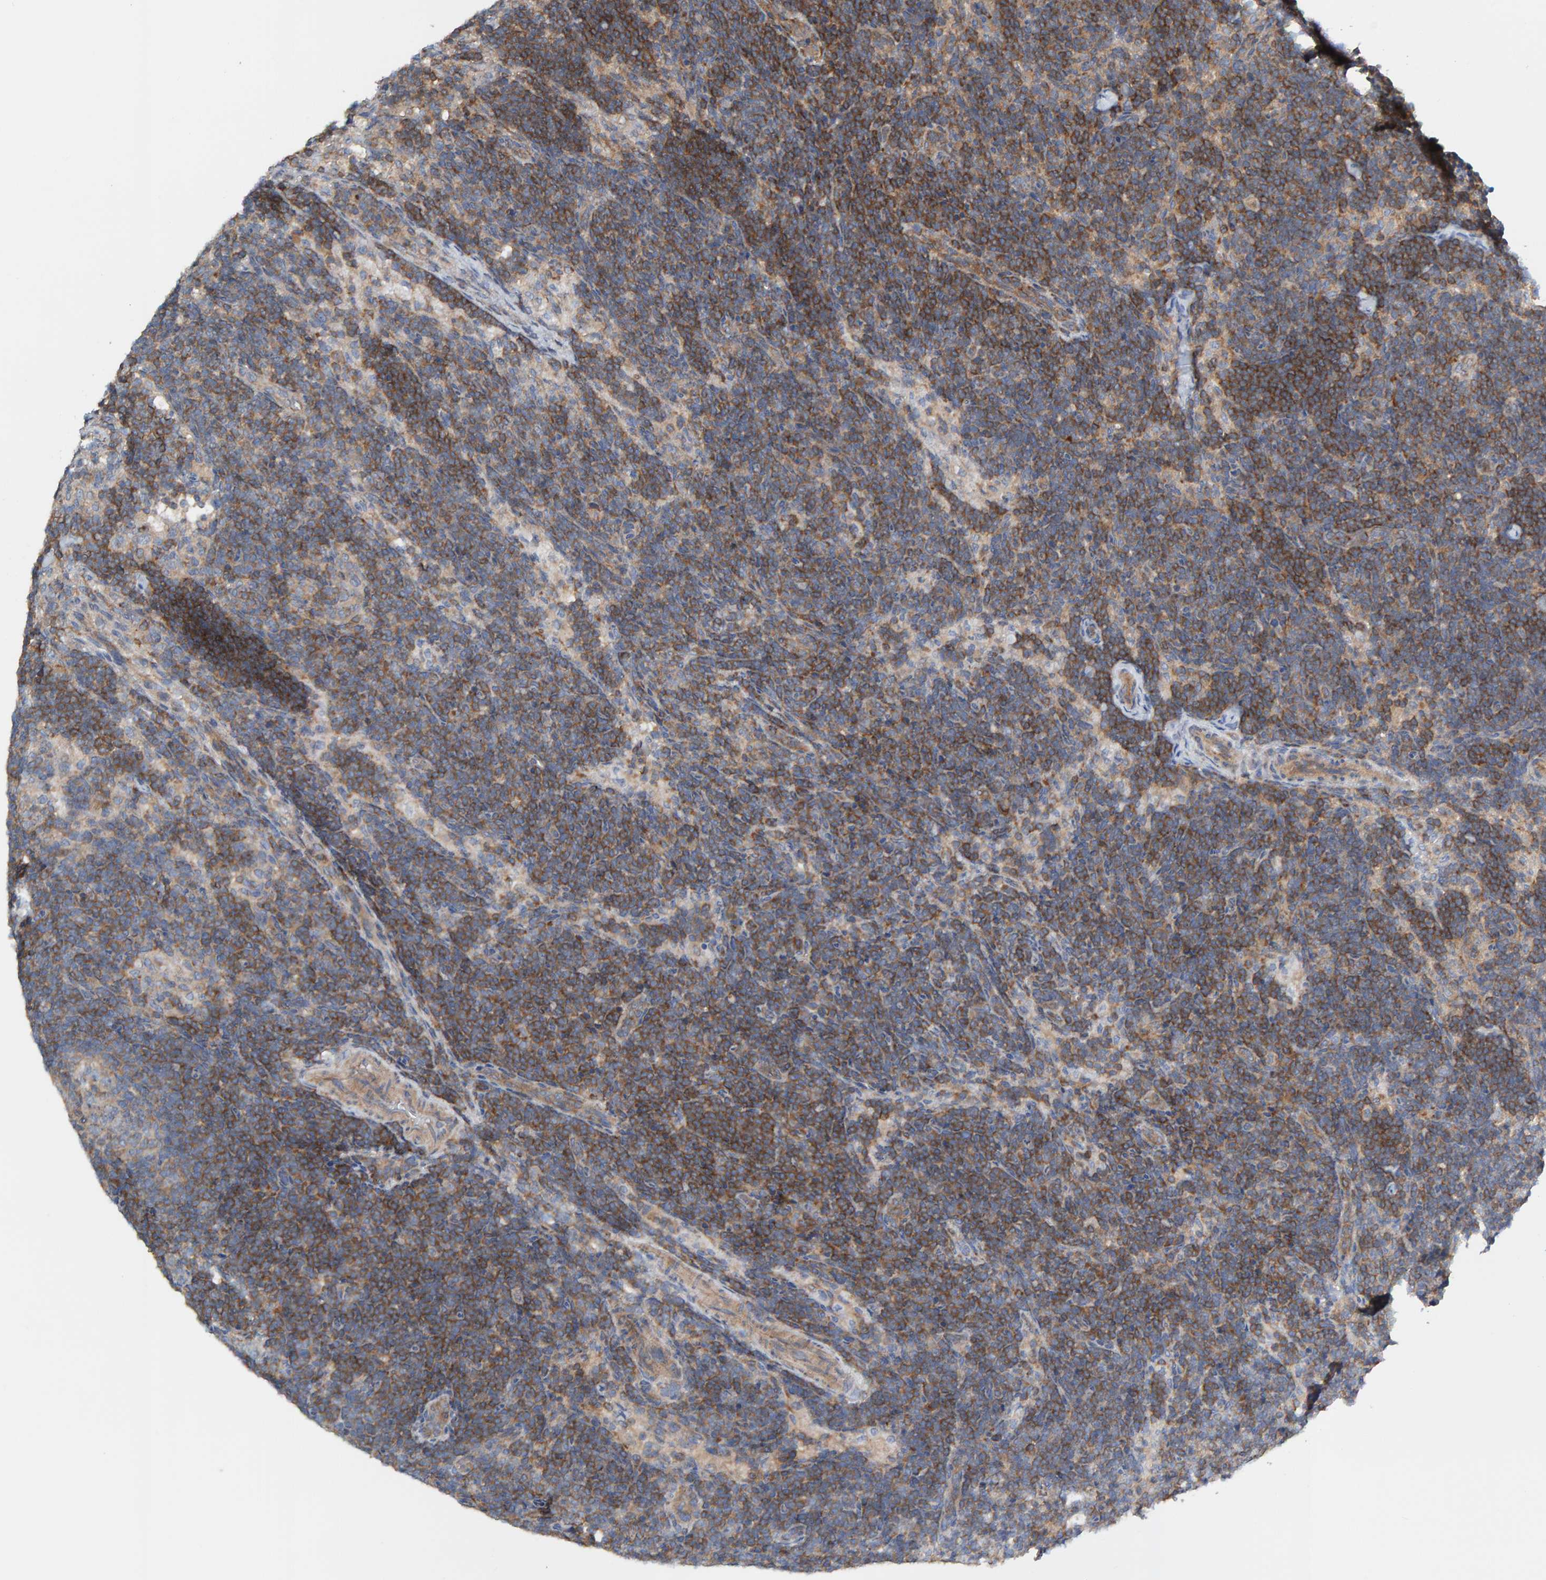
{"staining": {"intensity": "moderate", "quantity": ">75%", "location": "cytoplasmic/membranous"}, "tissue": "lymph node", "cell_type": "Non-germinal center cells", "image_type": "normal", "snomed": [{"axis": "morphology", "description": "Normal tissue, NOS"}, {"axis": "topography", "description": "Lymph node"}], "caption": "Lymph node stained with DAB IHC displays medium levels of moderate cytoplasmic/membranous staining in about >75% of non-germinal center cells.", "gene": "CCM2", "patient": {"sex": "female", "age": 22}}